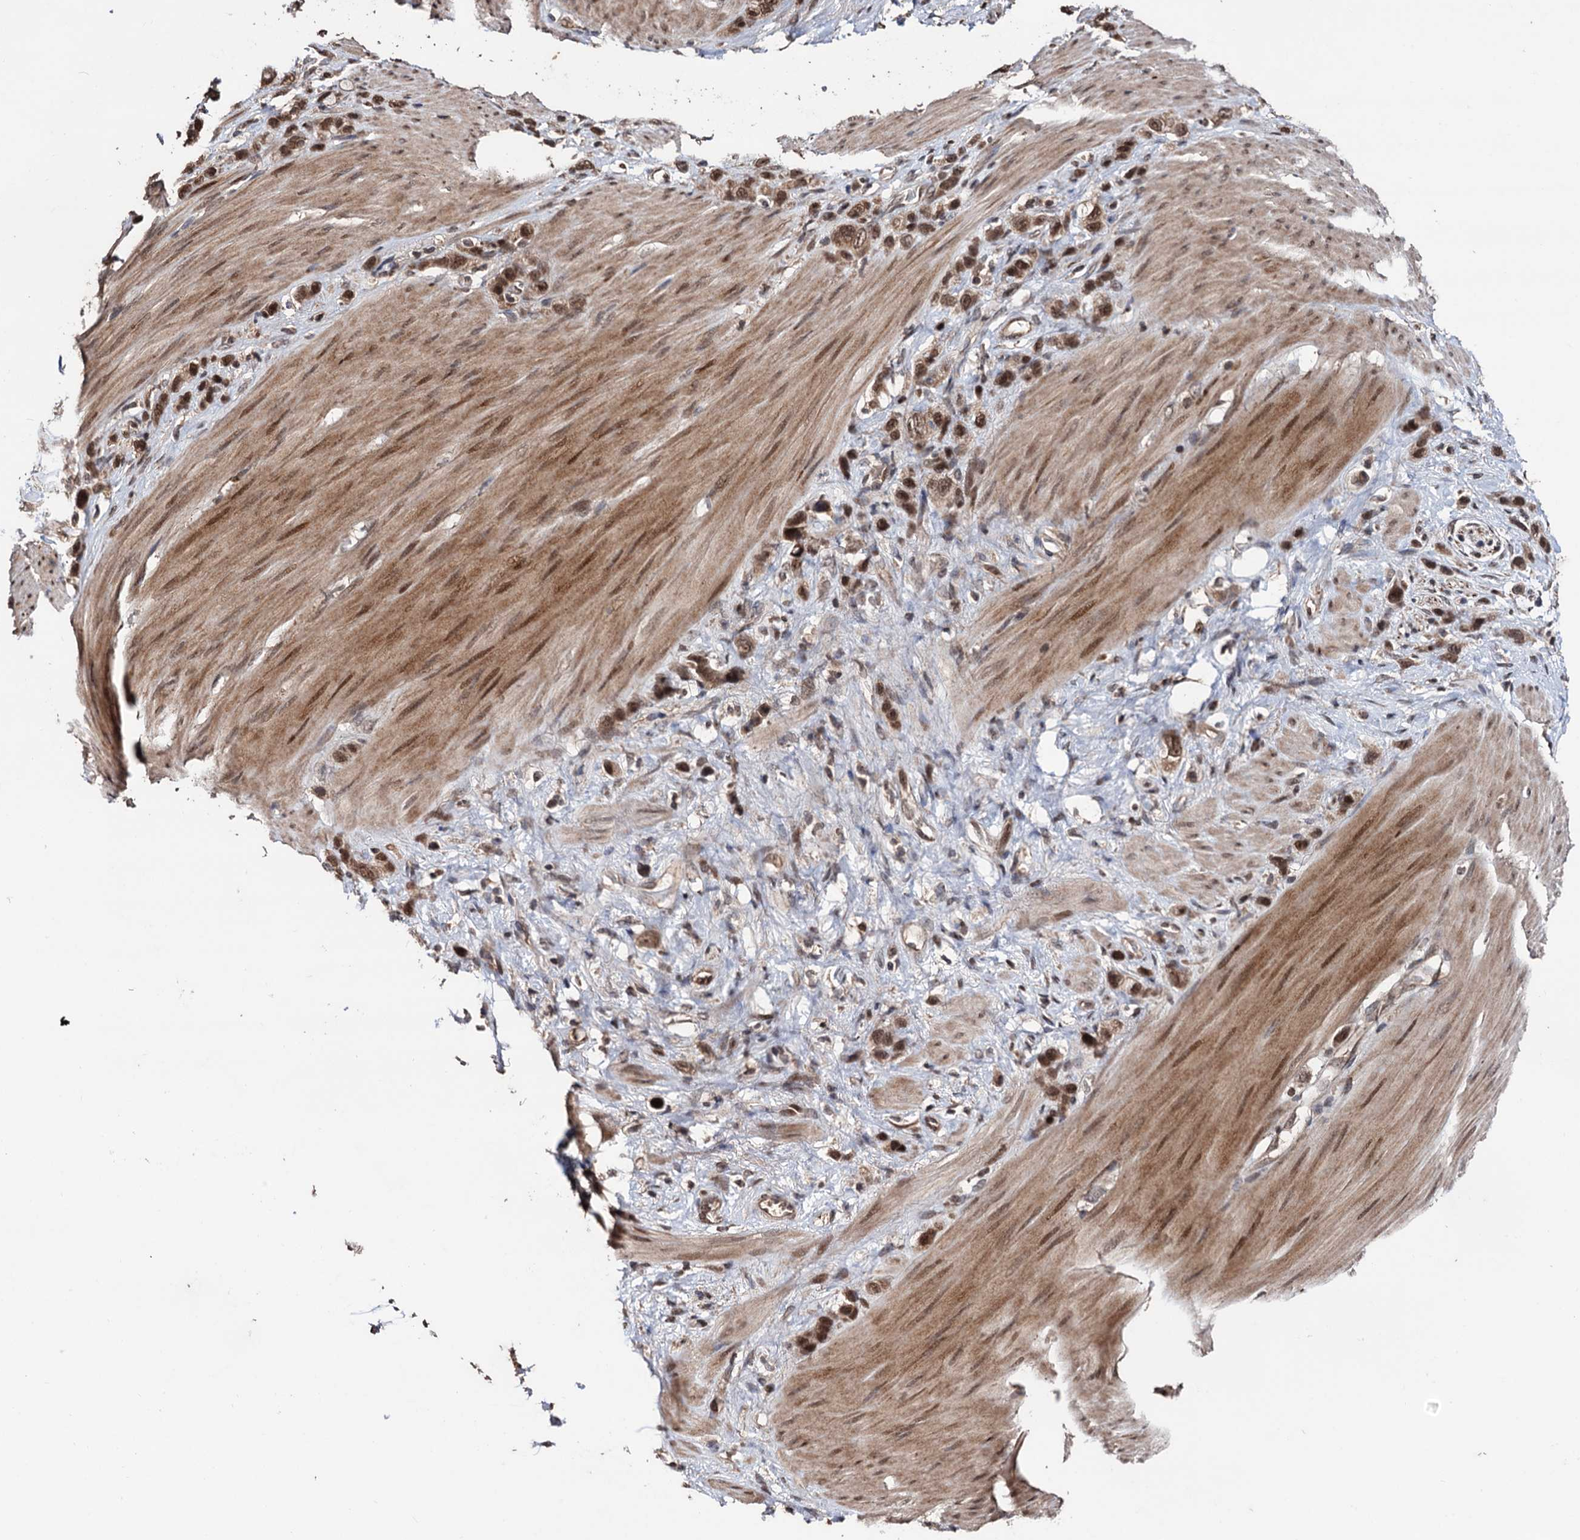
{"staining": {"intensity": "moderate", "quantity": ">75%", "location": "cytoplasmic/membranous,nuclear"}, "tissue": "stomach cancer", "cell_type": "Tumor cells", "image_type": "cancer", "snomed": [{"axis": "morphology", "description": "Adenocarcinoma, NOS"}, {"axis": "morphology", "description": "Adenocarcinoma, High grade"}, {"axis": "topography", "description": "Stomach, upper"}, {"axis": "topography", "description": "Stomach, lower"}], "caption": "Immunohistochemical staining of human stomach cancer exhibits medium levels of moderate cytoplasmic/membranous and nuclear protein expression in about >75% of tumor cells.", "gene": "KLF5", "patient": {"sex": "female", "age": 65}}